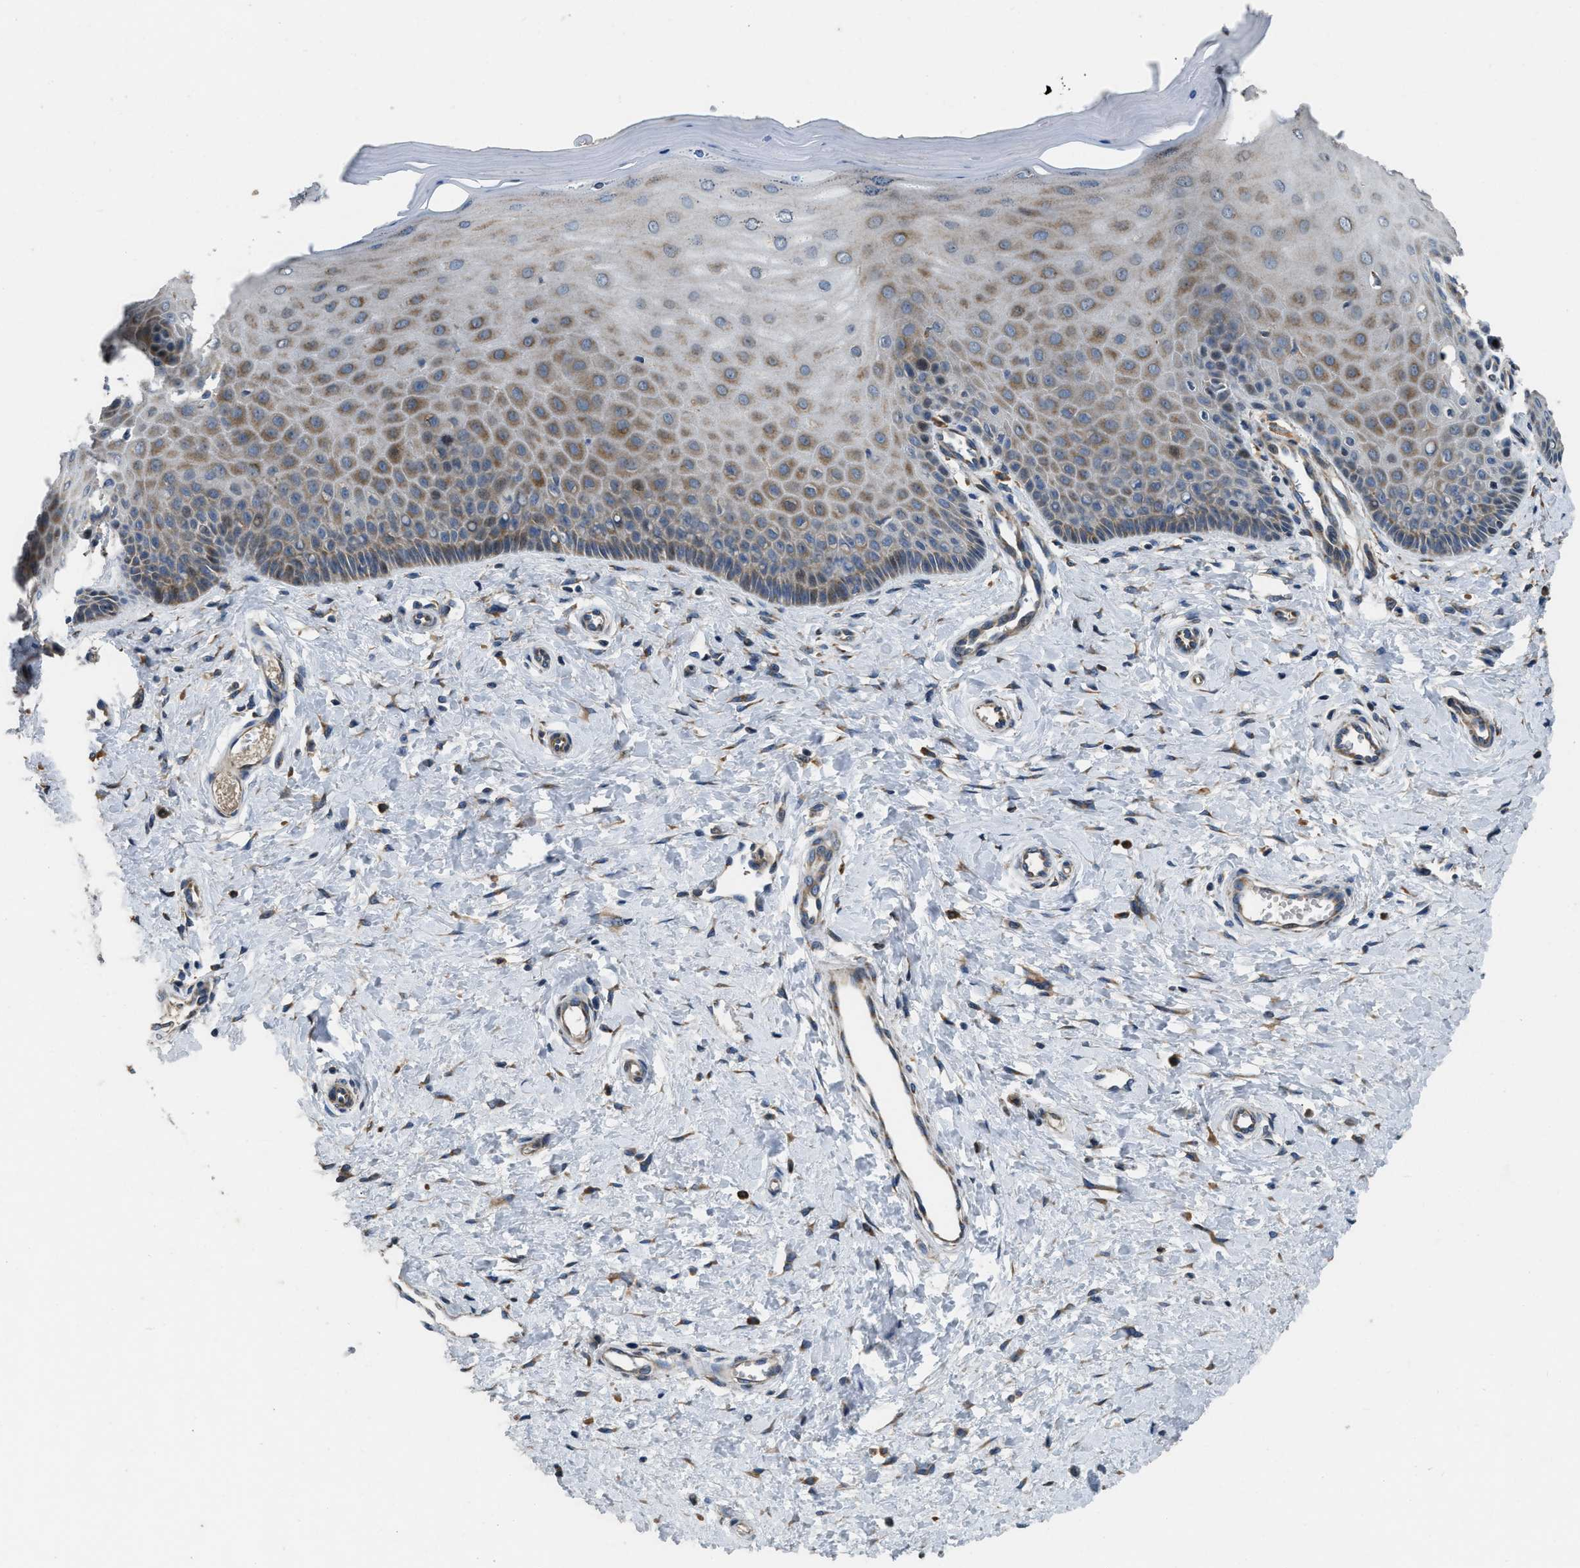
{"staining": {"intensity": "strong", "quantity": ">75%", "location": "cytoplasmic/membranous"}, "tissue": "cervix", "cell_type": "Glandular cells", "image_type": "normal", "snomed": [{"axis": "morphology", "description": "Normal tissue, NOS"}, {"axis": "topography", "description": "Cervix"}], "caption": "Protein staining of benign cervix demonstrates strong cytoplasmic/membranous expression in approximately >75% of glandular cells.", "gene": "TMEM150A", "patient": {"sex": "female", "age": 55}}